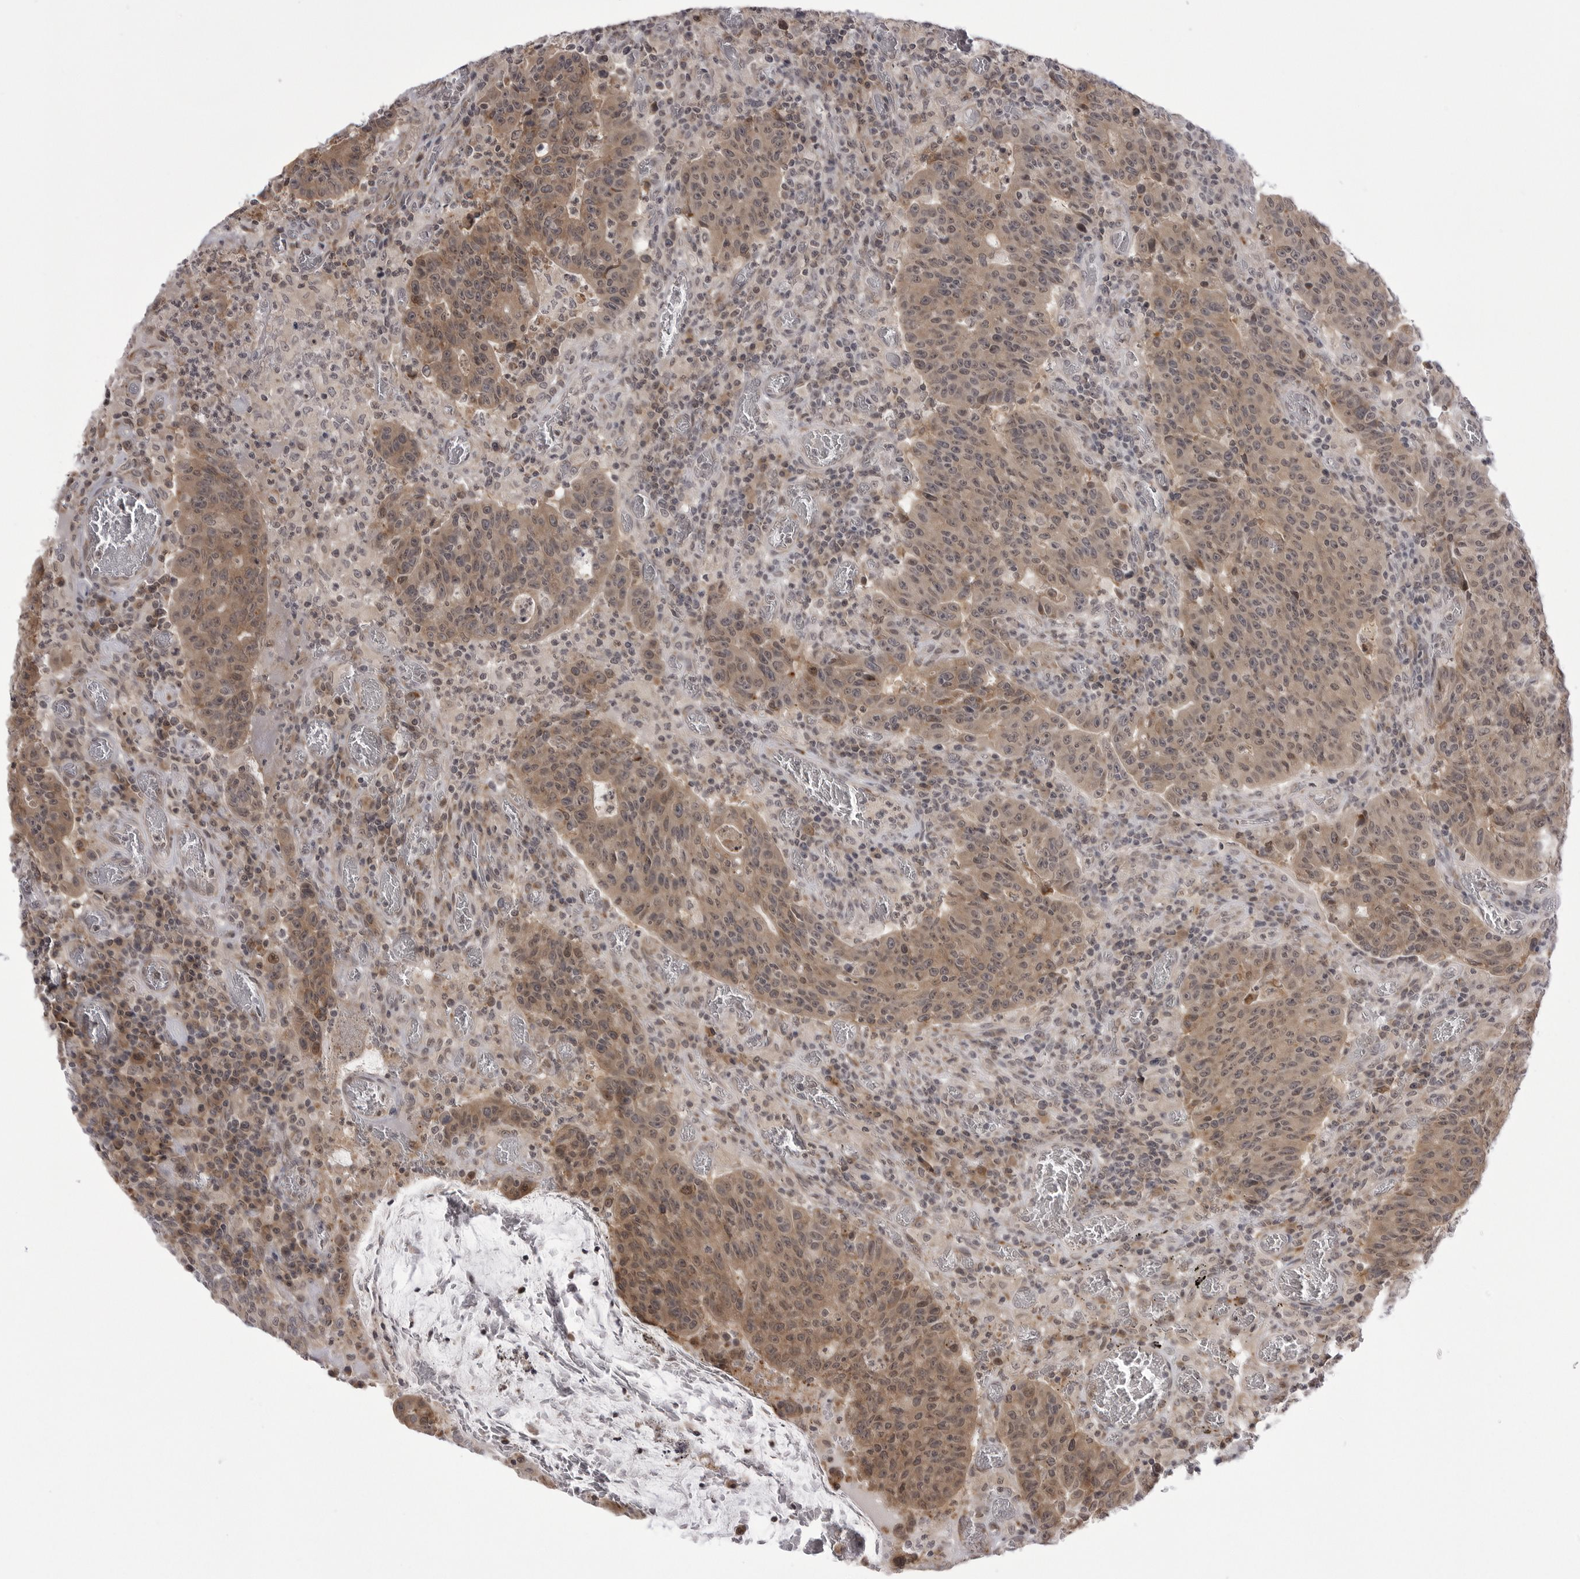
{"staining": {"intensity": "moderate", "quantity": ">75%", "location": "cytoplasmic/membranous"}, "tissue": "colorectal cancer", "cell_type": "Tumor cells", "image_type": "cancer", "snomed": [{"axis": "morphology", "description": "Adenocarcinoma, NOS"}, {"axis": "topography", "description": "Colon"}], "caption": "Moderate cytoplasmic/membranous expression is appreciated in about >75% of tumor cells in adenocarcinoma (colorectal). (IHC, brightfield microscopy, high magnification).", "gene": "PTK2B", "patient": {"sex": "female", "age": 75}}